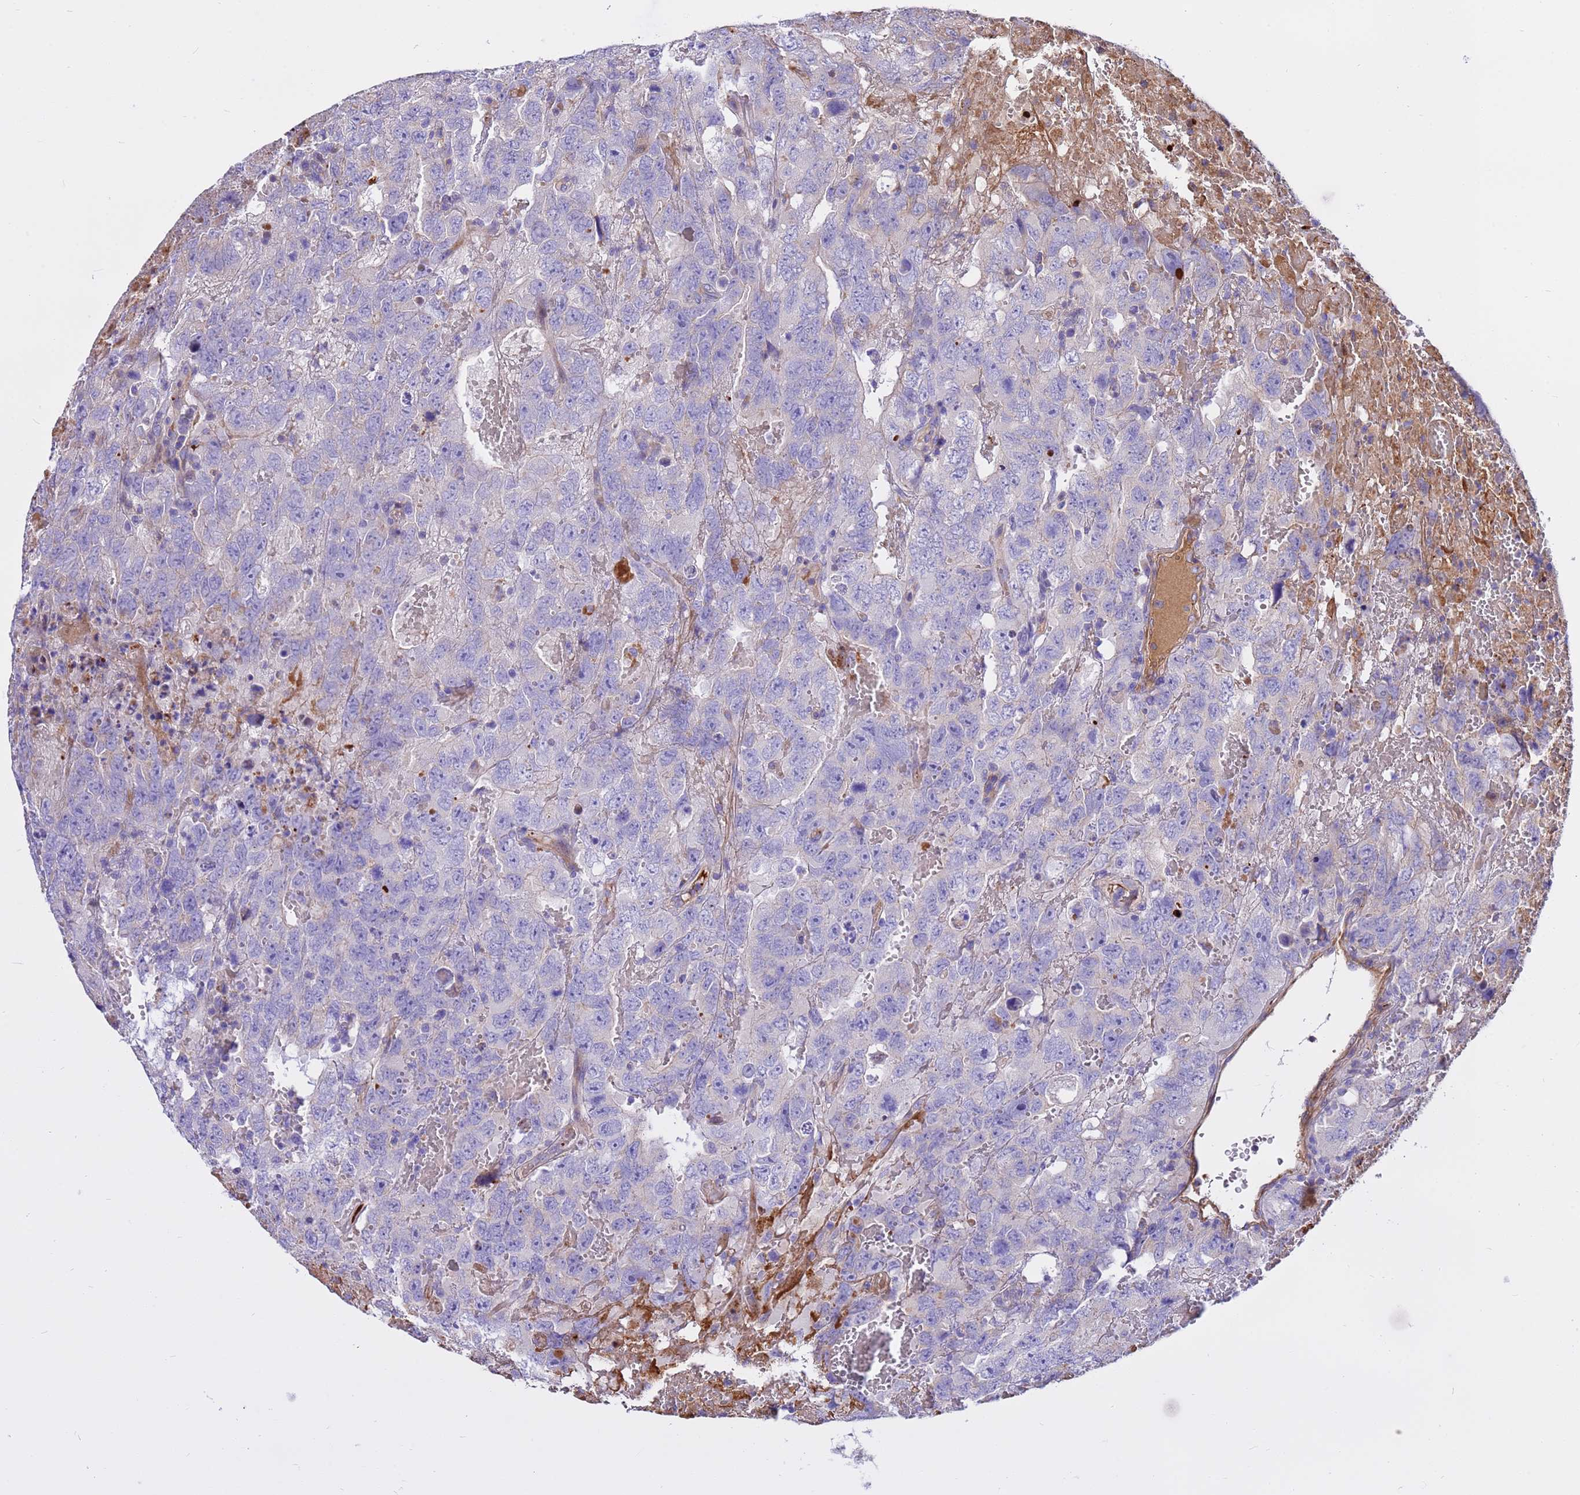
{"staining": {"intensity": "weak", "quantity": "<25%", "location": "cytoplasmic/membranous"}, "tissue": "testis cancer", "cell_type": "Tumor cells", "image_type": "cancer", "snomed": [{"axis": "morphology", "description": "Carcinoma, Embryonal, NOS"}, {"axis": "topography", "description": "Testis"}], "caption": "Tumor cells are negative for brown protein staining in testis cancer (embryonal carcinoma).", "gene": "CRHBP", "patient": {"sex": "male", "age": 45}}